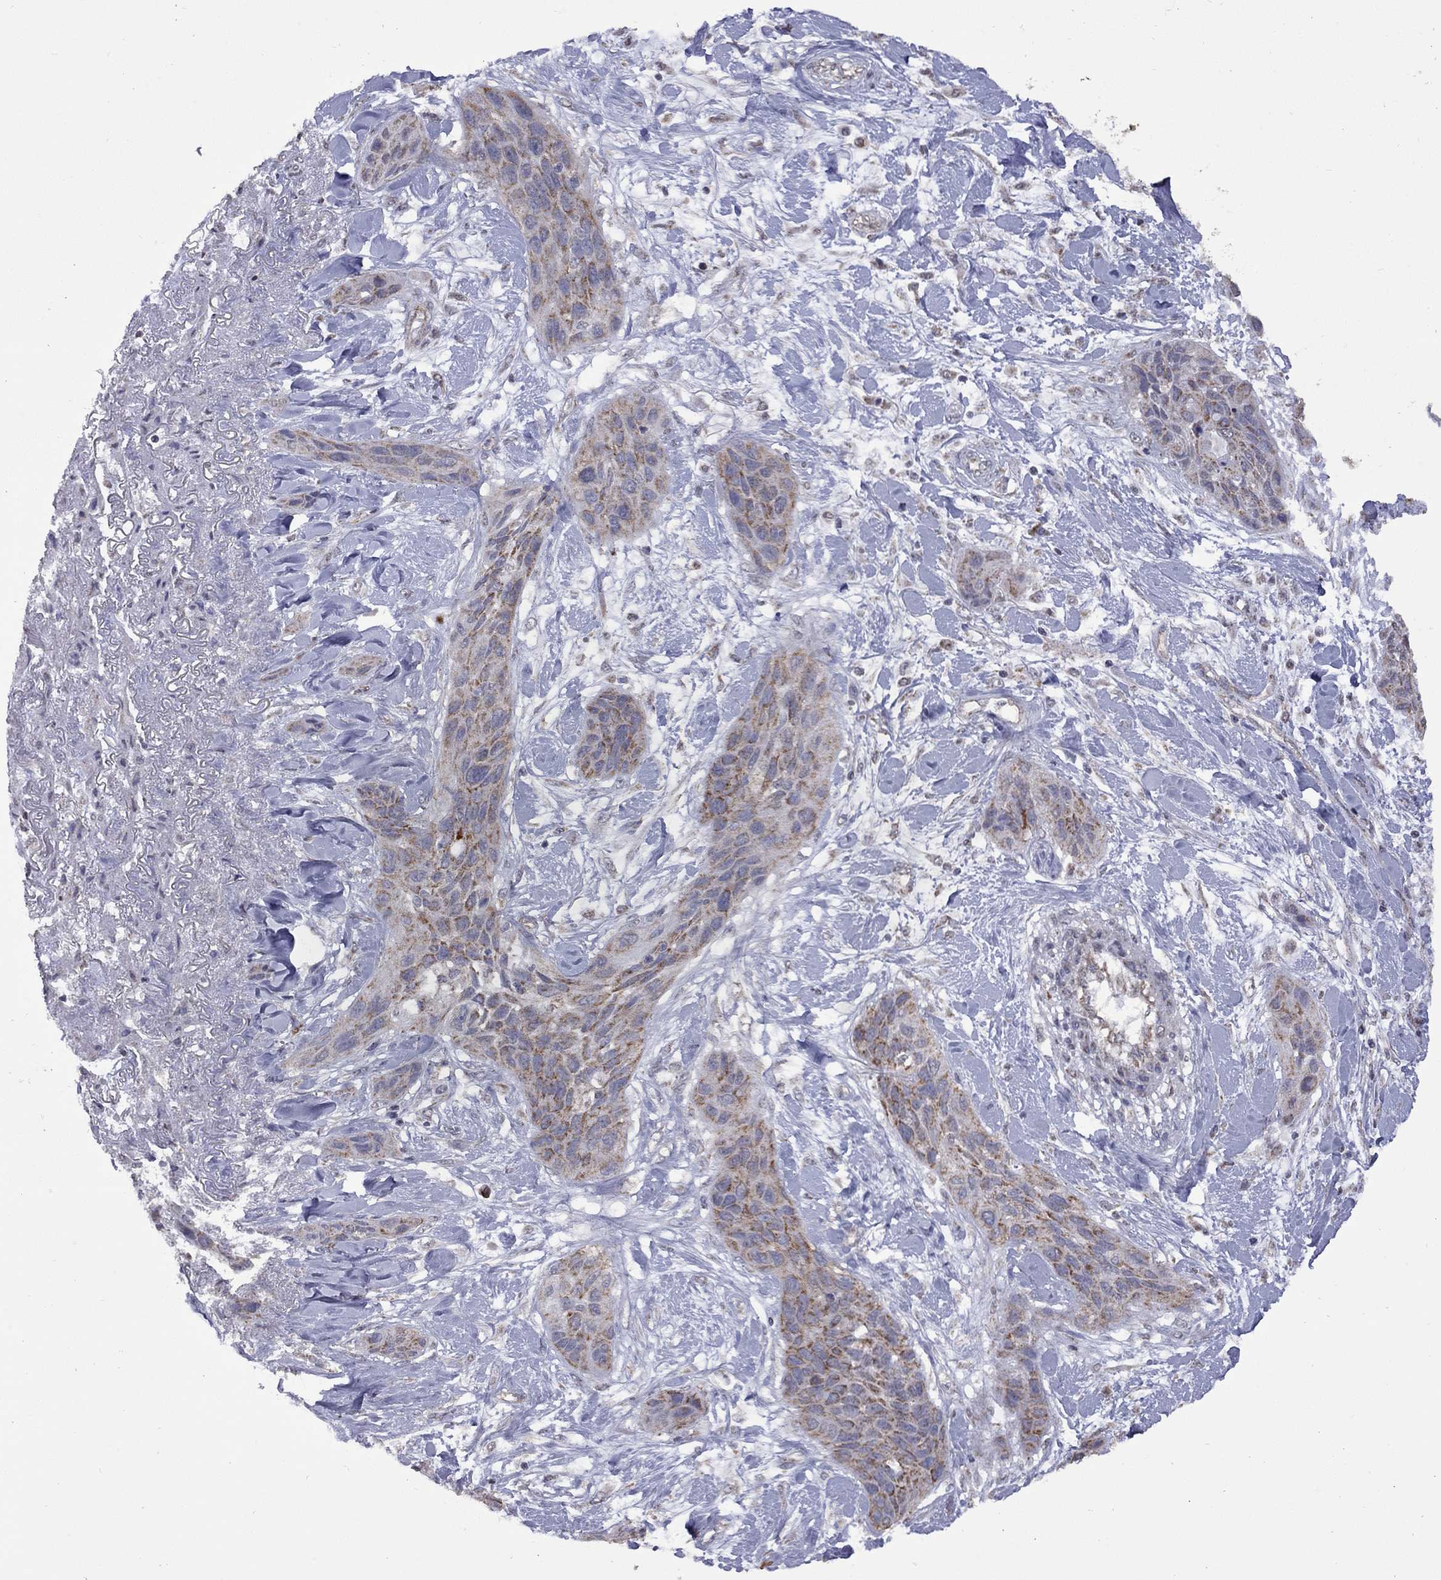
{"staining": {"intensity": "strong", "quantity": "<25%", "location": "cytoplasmic/membranous"}, "tissue": "lung cancer", "cell_type": "Tumor cells", "image_type": "cancer", "snomed": [{"axis": "morphology", "description": "Squamous cell carcinoma, NOS"}, {"axis": "topography", "description": "Lung"}], "caption": "Lung squamous cell carcinoma stained with DAB (3,3'-diaminobenzidine) immunohistochemistry shows medium levels of strong cytoplasmic/membranous positivity in approximately <25% of tumor cells.", "gene": "NDUFB1", "patient": {"sex": "female", "age": 70}}